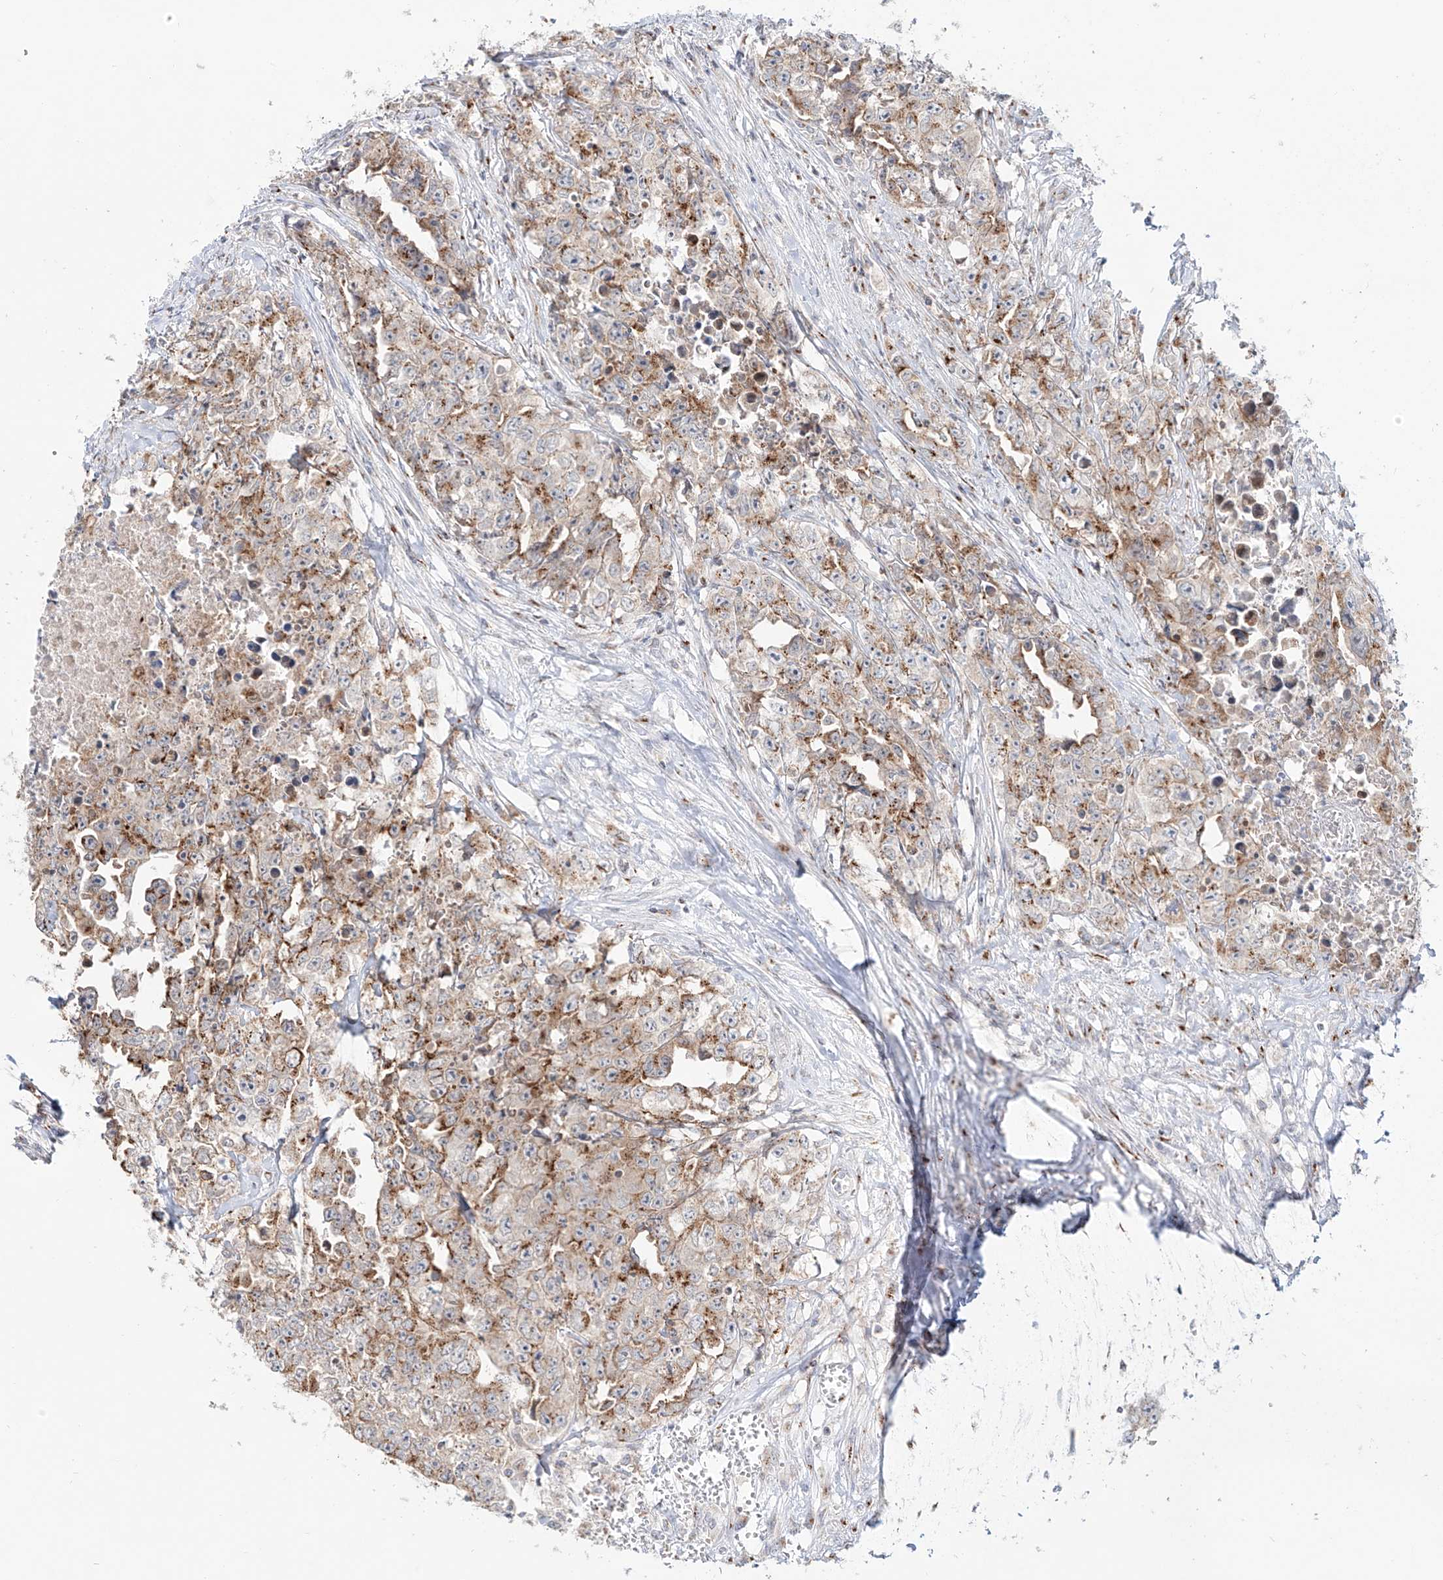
{"staining": {"intensity": "moderate", "quantity": ">75%", "location": "cytoplasmic/membranous"}, "tissue": "testis cancer", "cell_type": "Tumor cells", "image_type": "cancer", "snomed": [{"axis": "morphology", "description": "Seminoma, NOS"}, {"axis": "morphology", "description": "Carcinoma, Embryonal, NOS"}, {"axis": "topography", "description": "Testis"}], "caption": "This is an image of immunohistochemistry (IHC) staining of testis cancer, which shows moderate staining in the cytoplasmic/membranous of tumor cells.", "gene": "BSDC1", "patient": {"sex": "male", "age": 43}}